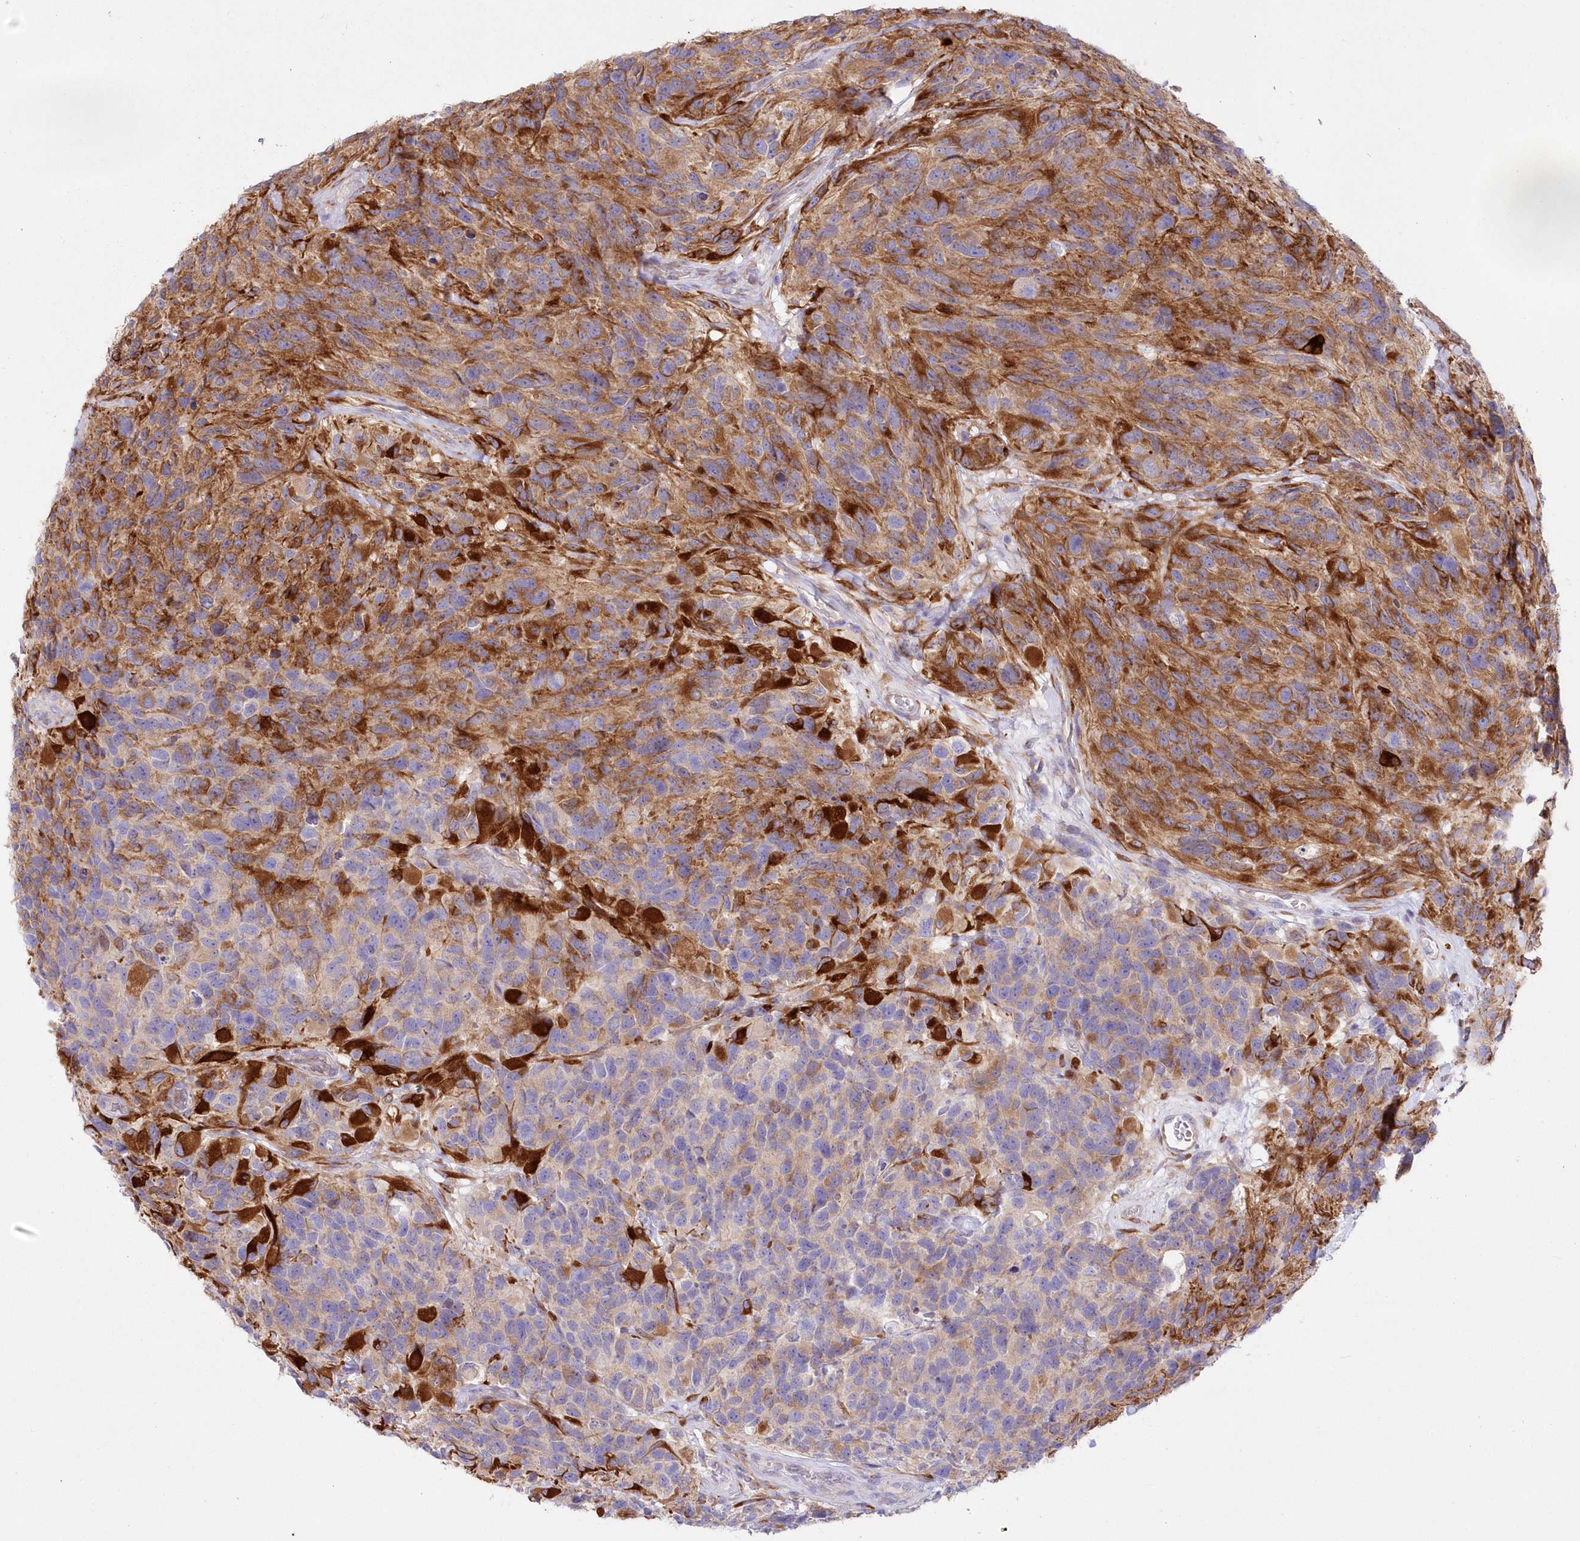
{"staining": {"intensity": "strong", "quantity": "25%-75%", "location": "cytoplasmic/membranous"}, "tissue": "glioma", "cell_type": "Tumor cells", "image_type": "cancer", "snomed": [{"axis": "morphology", "description": "Glioma, malignant, High grade"}, {"axis": "topography", "description": "Brain"}], "caption": "Glioma stained with a protein marker shows strong staining in tumor cells.", "gene": "YTHDC2", "patient": {"sex": "male", "age": 69}}